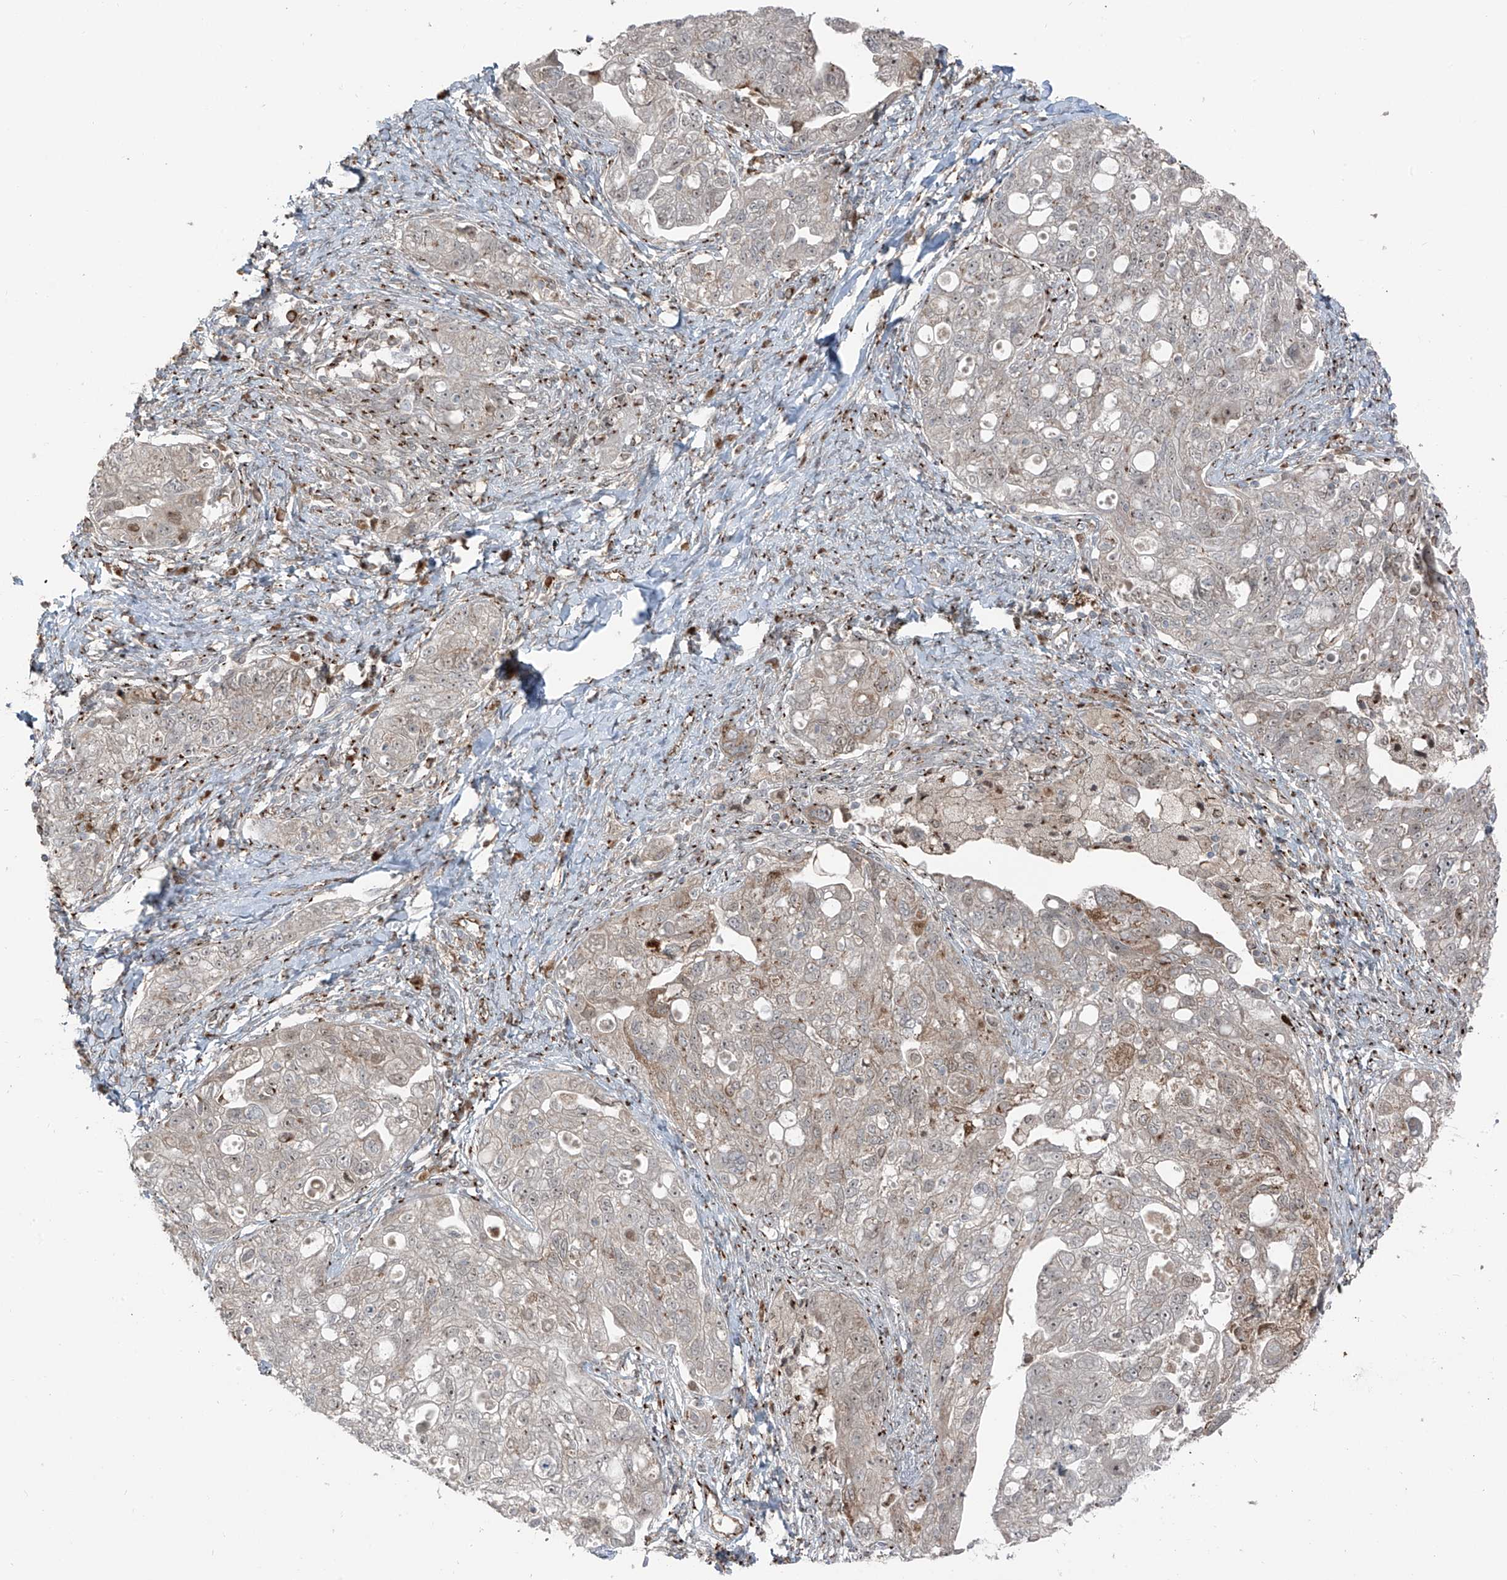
{"staining": {"intensity": "weak", "quantity": "<25%", "location": "cytoplasmic/membranous"}, "tissue": "ovarian cancer", "cell_type": "Tumor cells", "image_type": "cancer", "snomed": [{"axis": "morphology", "description": "Carcinoma, NOS"}, {"axis": "morphology", "description": "Cystadenocarcinoma, serous, NOS"}, {"axis": "topography", "description": "Ovary"}], "caption": "This histopathology image is of ovarian cancer stained with immunohistochemistry (IHC) to label a protein in brown with the nuclei are counter-stained blue. There is no staining in tumor cells. Nuclei are stained in blue.", "gene": "ERLEC1", "patient": {"sex": "female", "age": 69}}